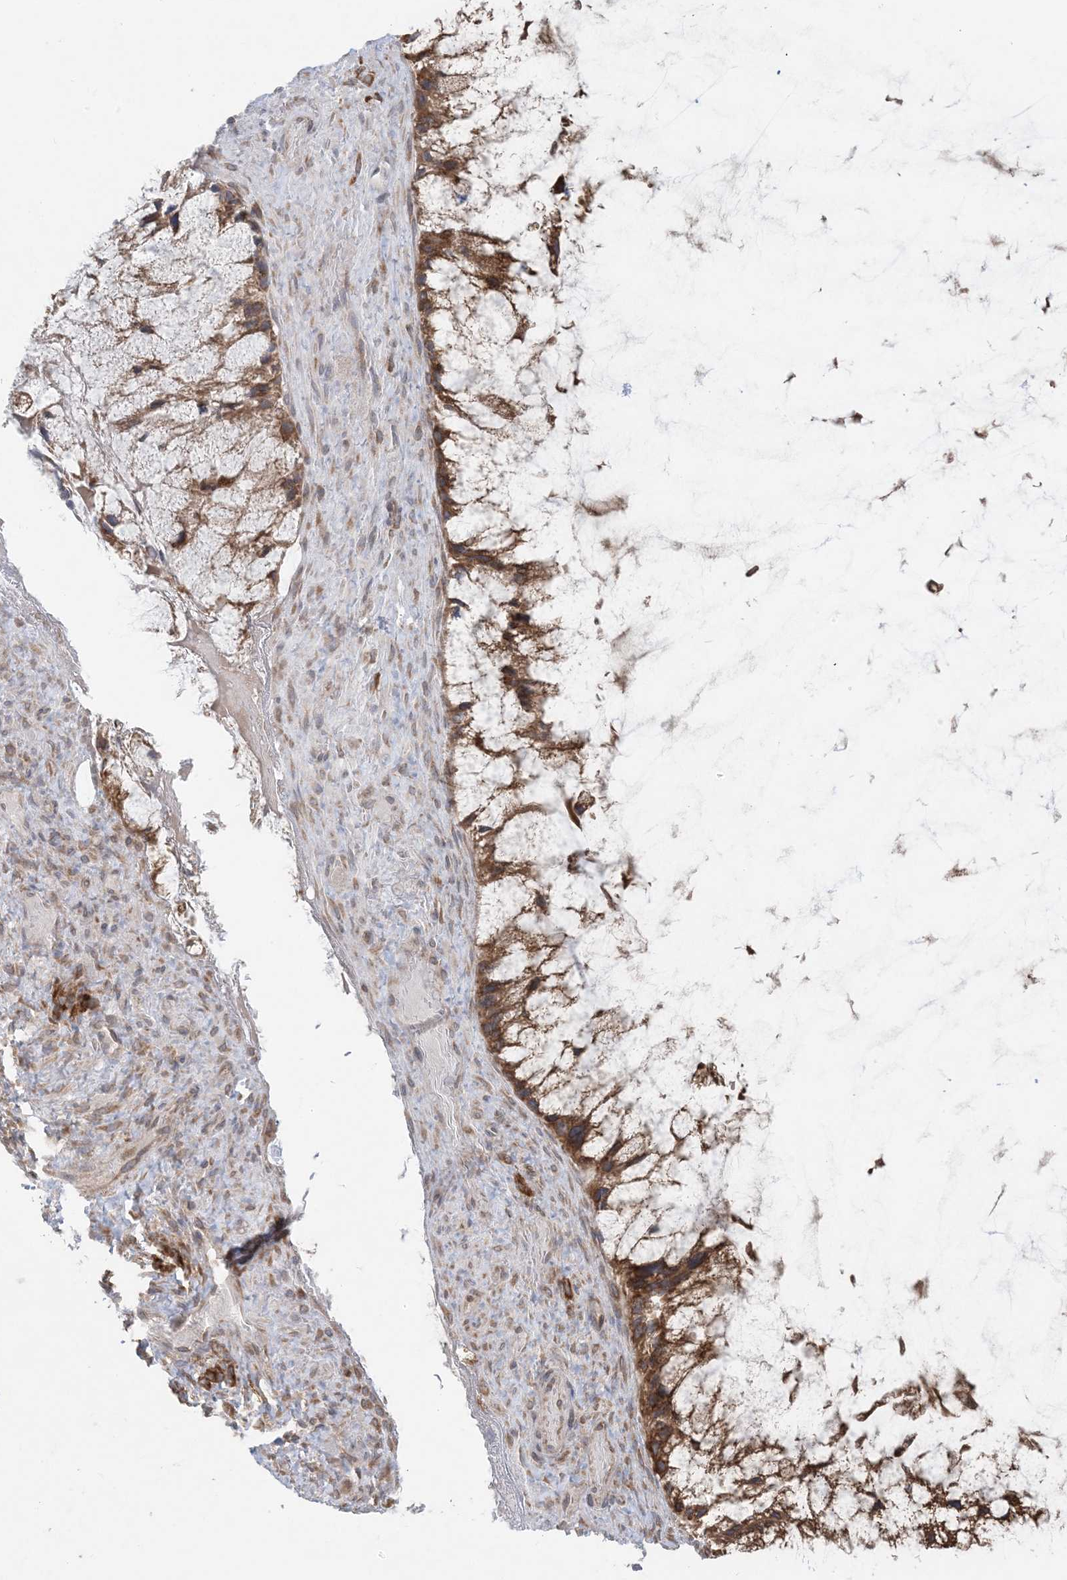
{"staining": {"intensity": "moderate", "quantity": ">75%", "location": "cytoplasmic/membranous"}, "tissue": "ovarian cancer", "cell_type": "Tumor cells", "image_type": "cancer", "snomed": [{"axis": "morphology", "description": "Cystadenocarcinoma, mucinous, NOS"}, {"axis": "topography", "description": "Ovary"}], "caption": "Tumor cells demonstrate medium levels of moderate cytoplasmic/membranous expression in about >75% of cells in human ovarian cancer.", "gene": "UBXN4", "patient": {"sex": "female", "age": 37}}